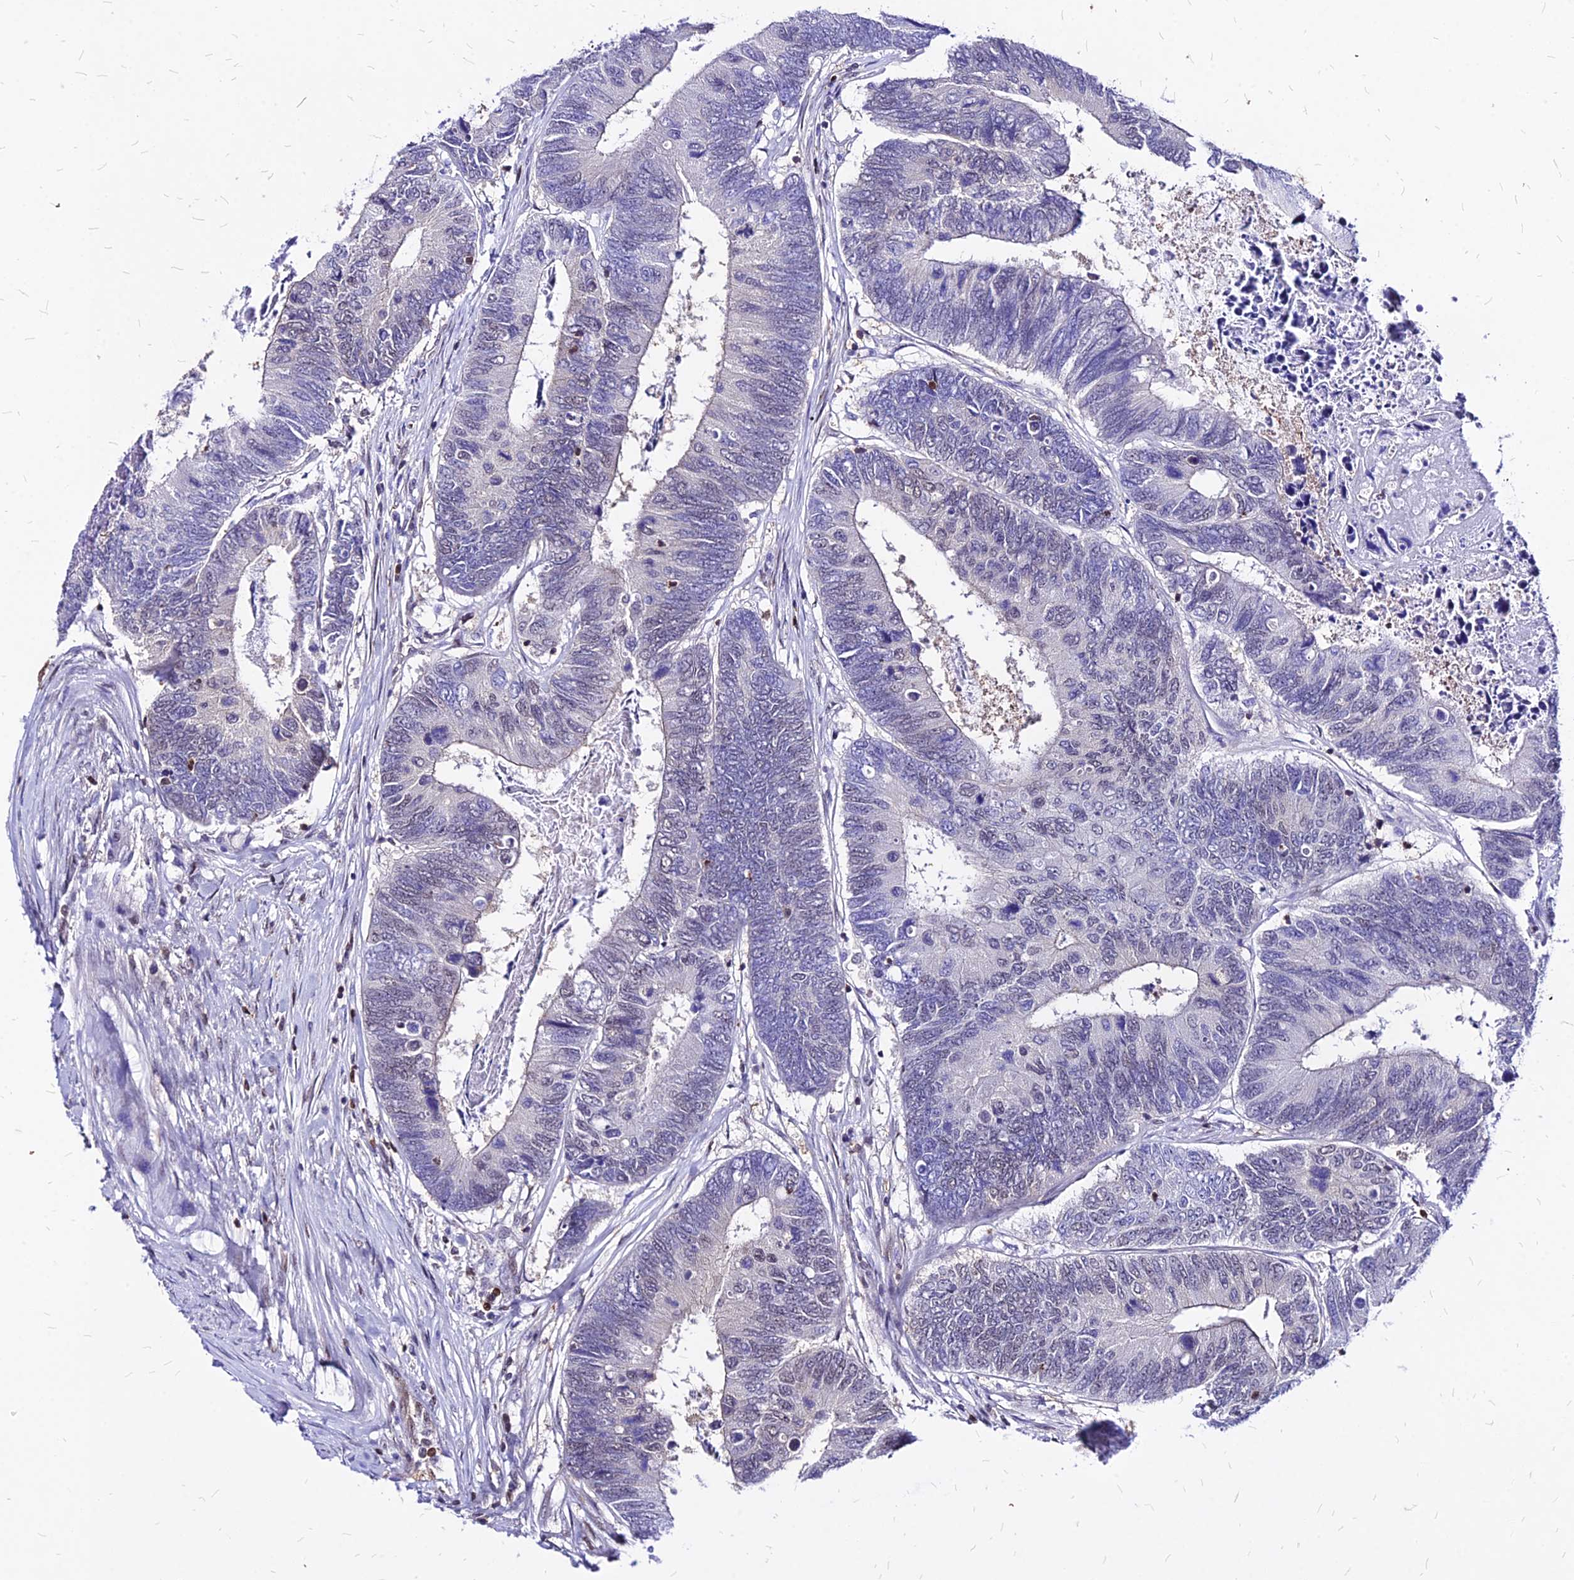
{"staining": {"intensity": "weak", "quantity": "<25%", "location": "nuclear"}, "tissue": "colorectal cancer", "cell_type": "Tumor cells", "image_type": "cancer", "snomed": [{"axis": "morphology", "description": "Adenocarcinoma, NOS"}, {"axis": "topography", "description": "Colon"}], "caption": "A high-resolution photomicrograph shows immunohistochemistry (IHC) staining of colorectal cancer, which displays no significant staining in tumor cells.", "gene": "PAXX", "patient": {"sex": "female", "age": 67}}